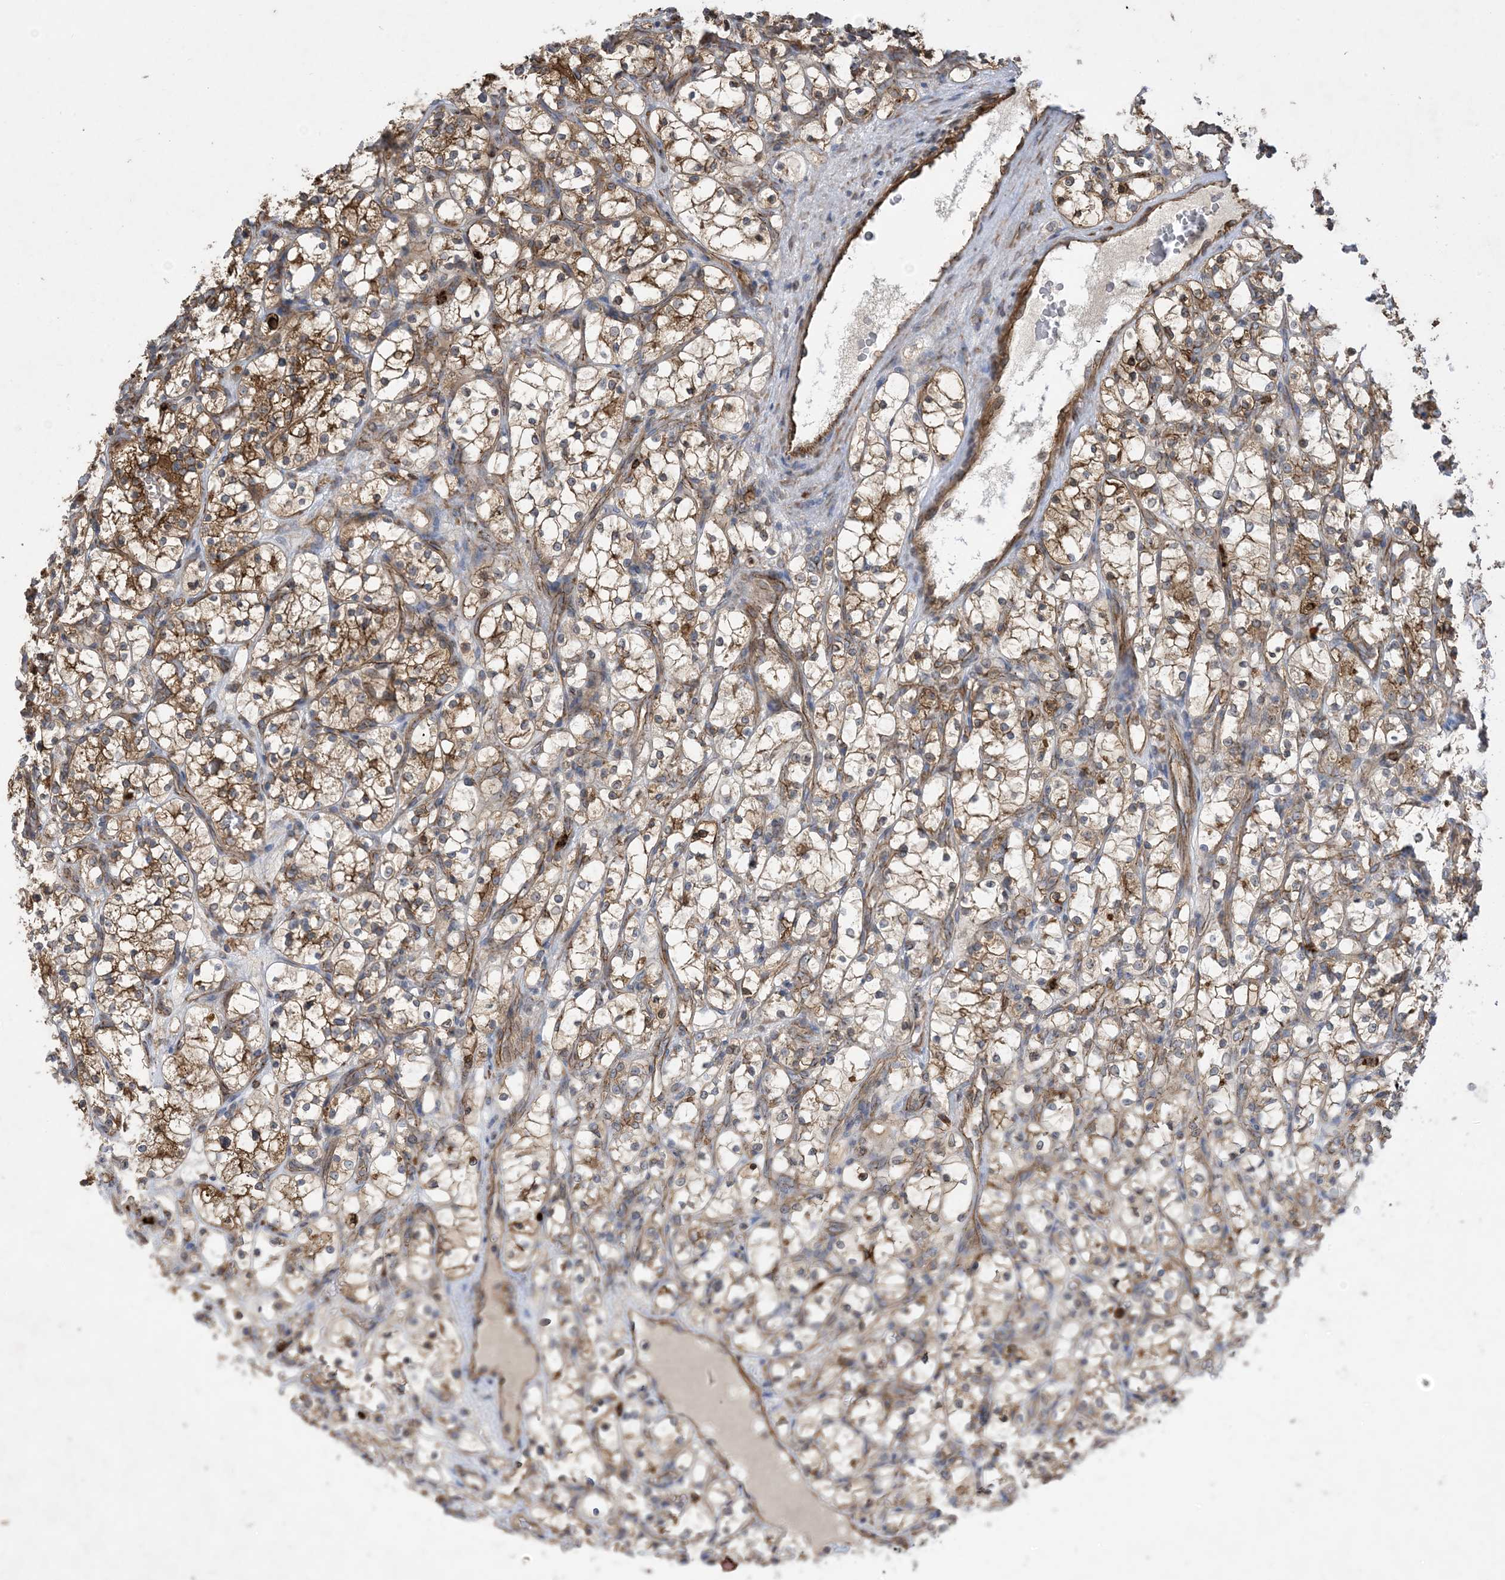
{"staining": {"intensity": "moderate", "quantity": ">75%", "location": "cytoplasmic/membranous"}, "tissue": "renal cancer", "cell_type": "Tumor cells", "image_type": "cancer", "snomed": [{"axis": "morphology", "description": "Adenocarcinoma, NOS"}, {"axis": "topography", "description": "Kidney"}], "caption": "The image displays a brown stain indicating the presence of a protein in the cytoplasmic/membranous of tumor cells in adenocarcinoma (renal). (Brightfield microscopy of DAB IHC at high magnification).", "gene": "OTOP1", "patient": {"sex": "female", "age": 69}}